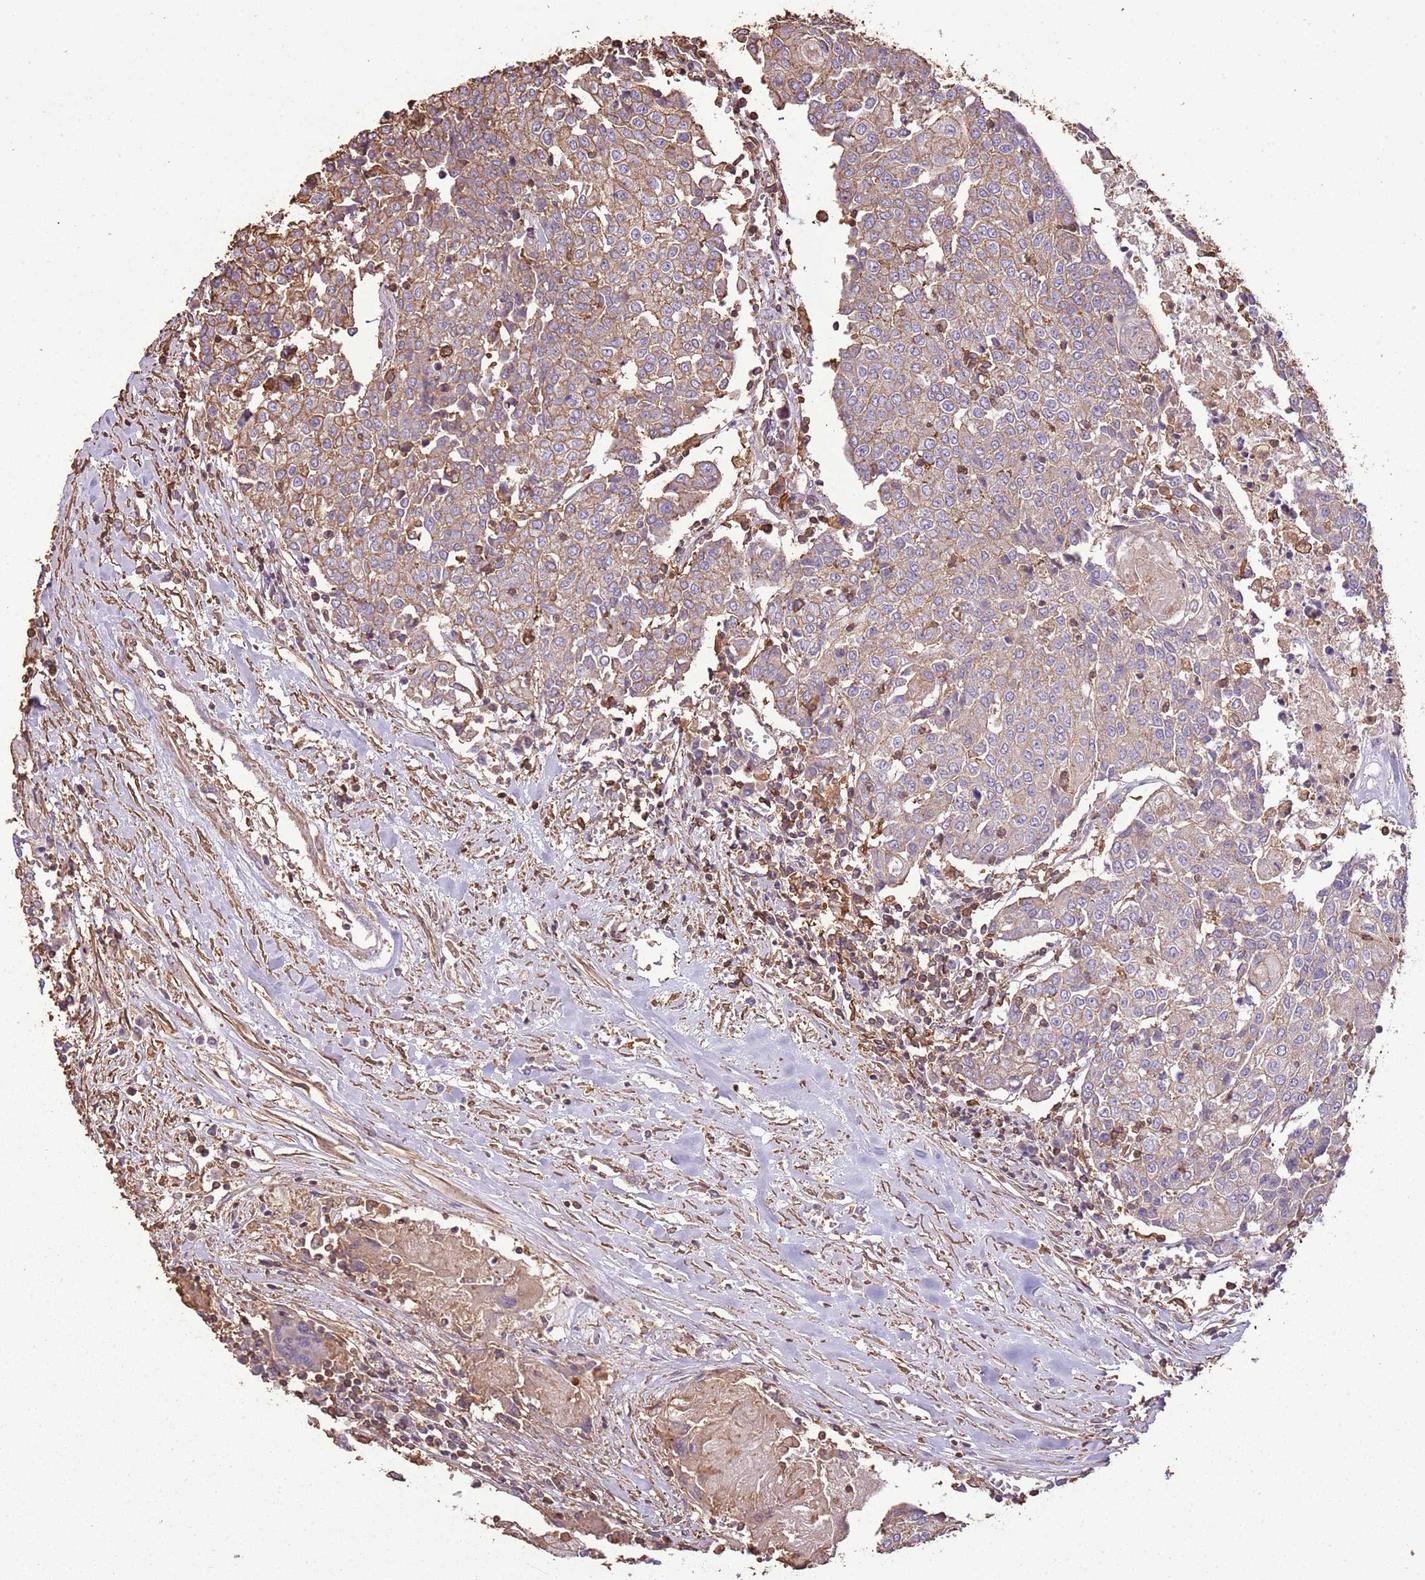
{"staining": {"intensity": "moderate", "quantity": "25%-75%", "location": "cytoplasmic/membranous"}, "tissue": "urothelial cancer", "cell_type": "Tumor cells", "image_type": "cancer", "snomed": [{"axis": "morphology", "description": "Urothelial carcinoma, High grade"}, {"axis": "topography", "description": "Urinary bladder"}], "caption": "A brown stain labels moderate cytoplasmic/membranous staining of a protein in human urothelial cancer tumor cells. (DAB (3,3'-diaminobenzidine) IHC with brightfield microscopy, high magnification).", "gene": "ARL10", "patient": {"sex": "female", "age": 85}}